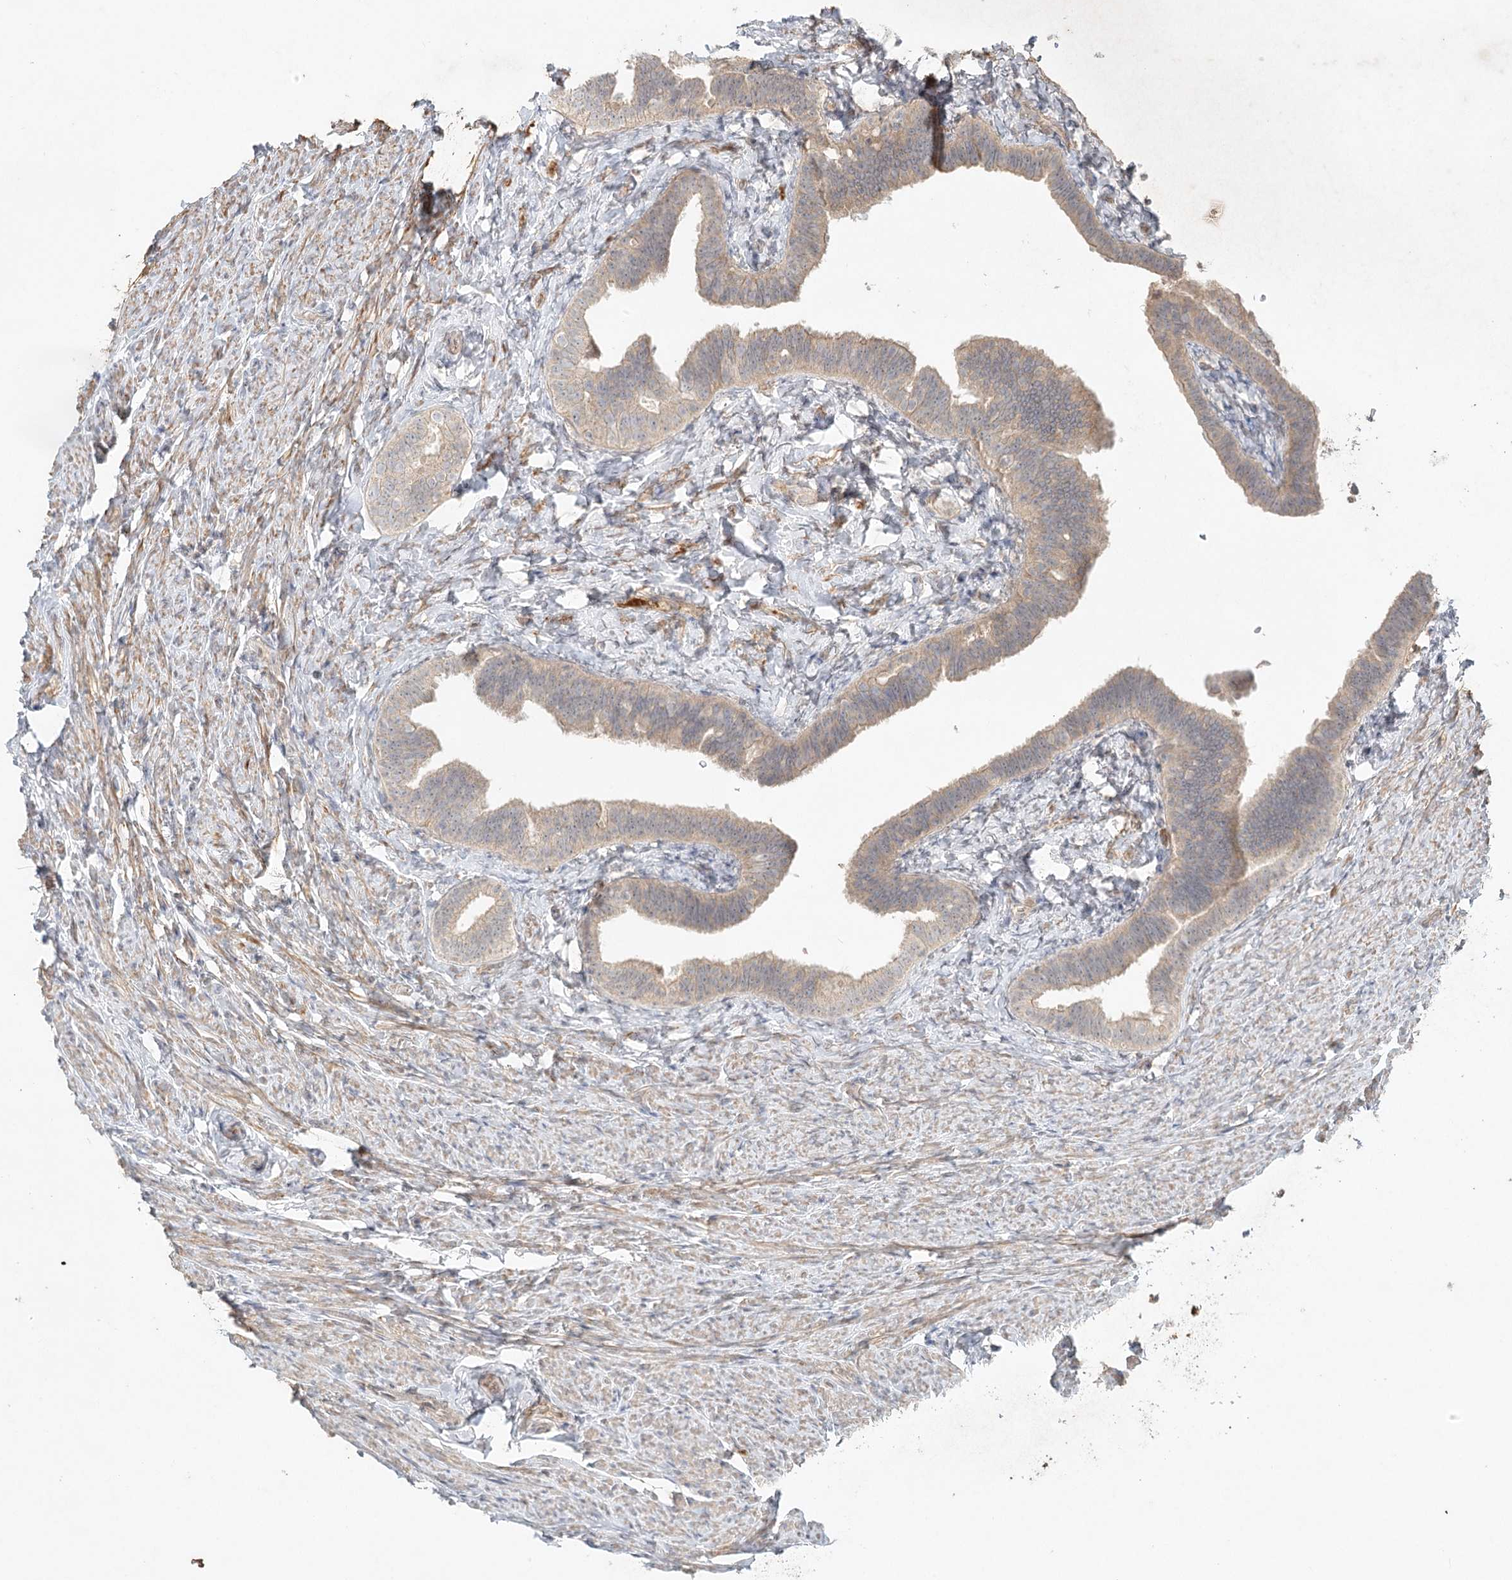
{"staining": {"intensity": "weak", "quantity": "25%-75%", "location": "cytoplasmic/membranous"}, "tissue": "fallopian tube", "cell_type": "Glandular cells", "image_type": "normal", "snomed": [{"axis": "morphology", "description": "Normal tissue, NOS"}, {"axis": "topography", "description": "Fallopian tube"}], "caption": "A photomicrograph of fallopian tube stained for a protein reveals weak cytoplasmic/membranous brown staining in glandular cells.", "gene": "ARL13A", "patient": {"sex": "female", "age": 39}}